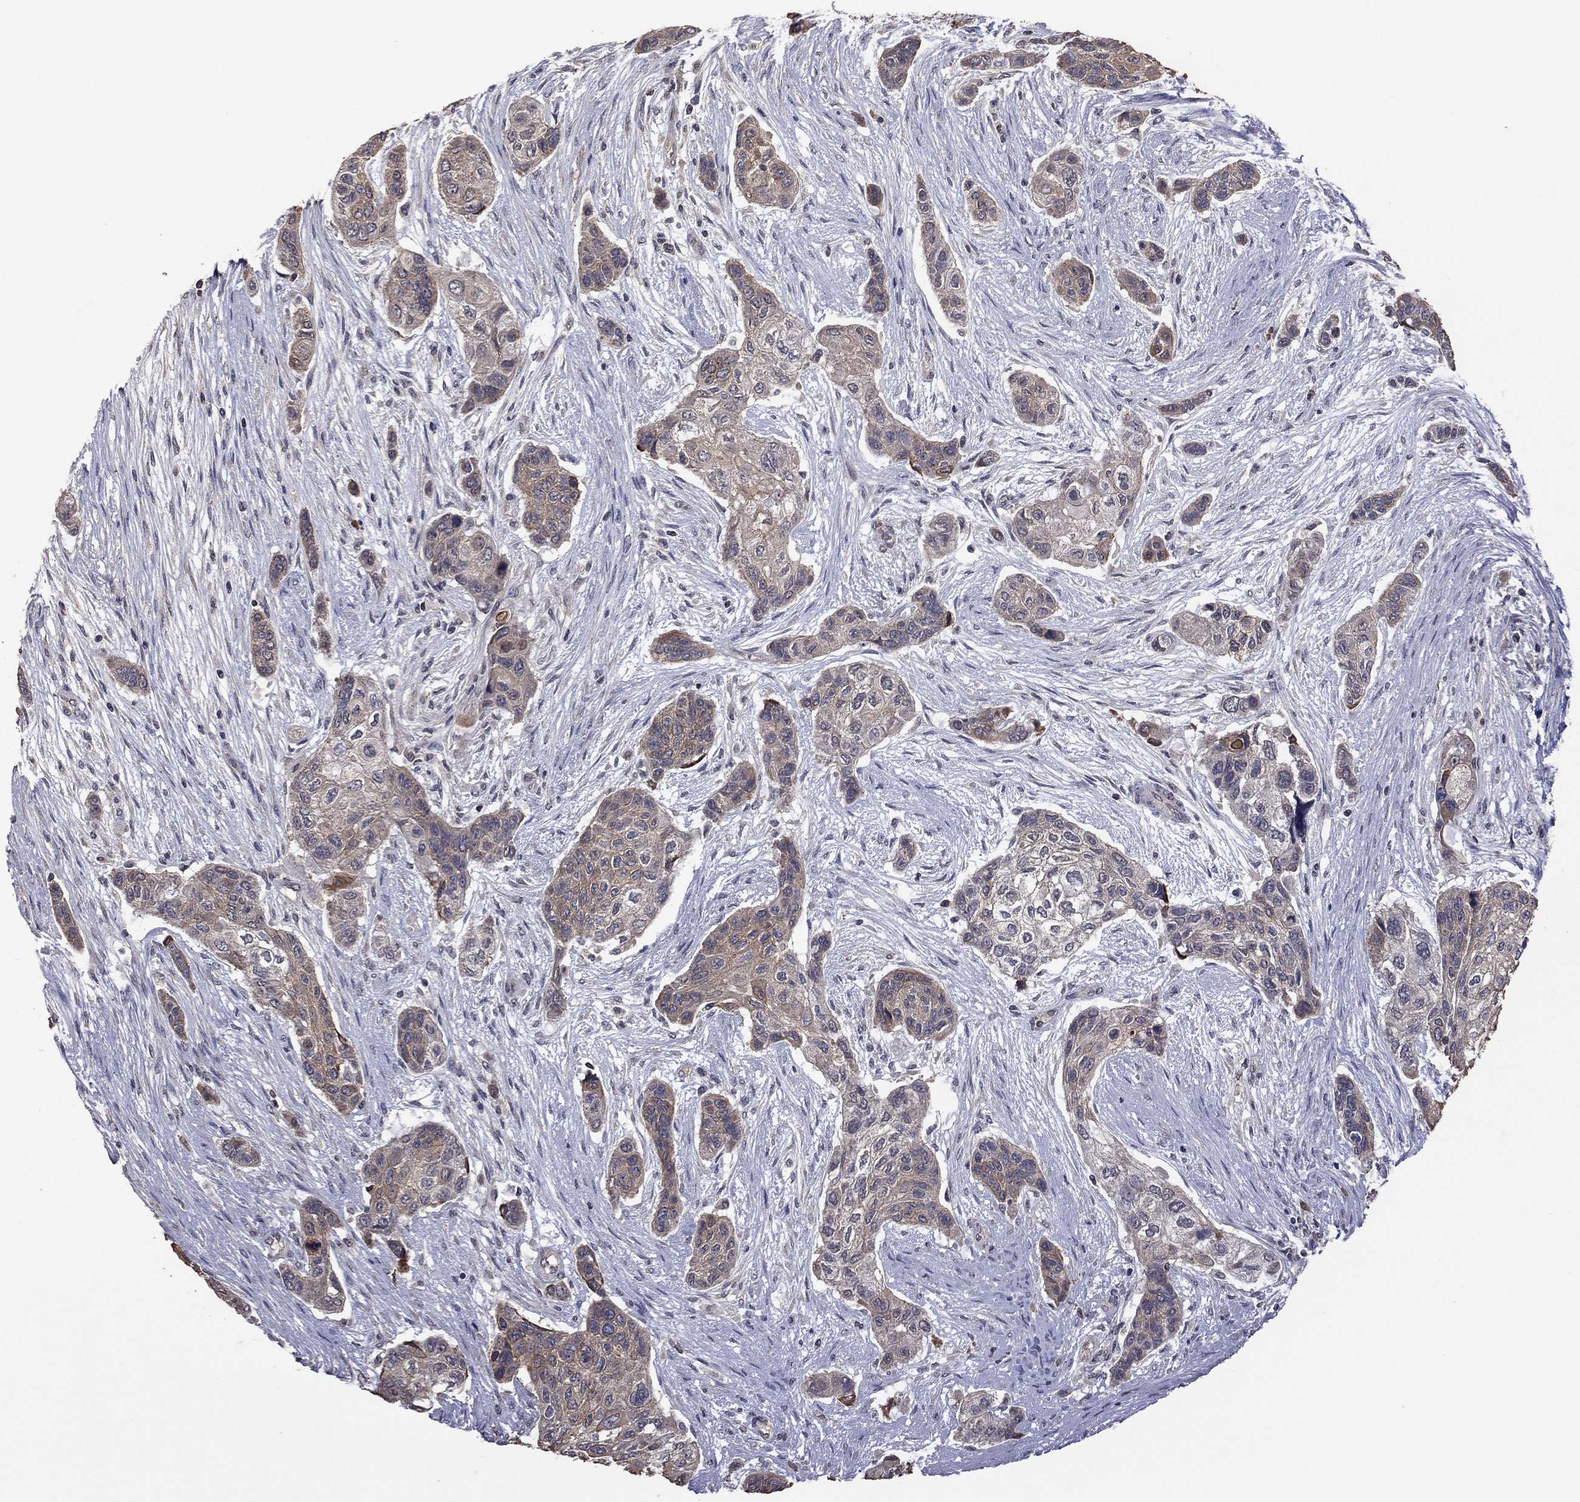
{"staining": {"intensity": "moderate", "quantity": "25%-75%", "location": "cytoplasmic/membranous"}, "tissue": "lung cancer", "cell_type": "Tumor cells", "image_type": "cancer", "snomed": [{"axis": "morphology", "description": "Squamous cell carcinoma, NOS"}, {"axis": "topography", "description": "Lung"}], "caption": "Protein staining of lung cancer (squamous cell carcinoma) tissue displays moderate cytoplasmic/membranous expression in about 25%-75% of tumor cells. The protein of interest is stained brown, and the nuclei are stained in blue (DAB (3,3'-diaminobenzidine) IHC with brightfield microscopy, high magnification).", "gene": "TSNARE1", "patient": {"sex": "male", "age": 69}}